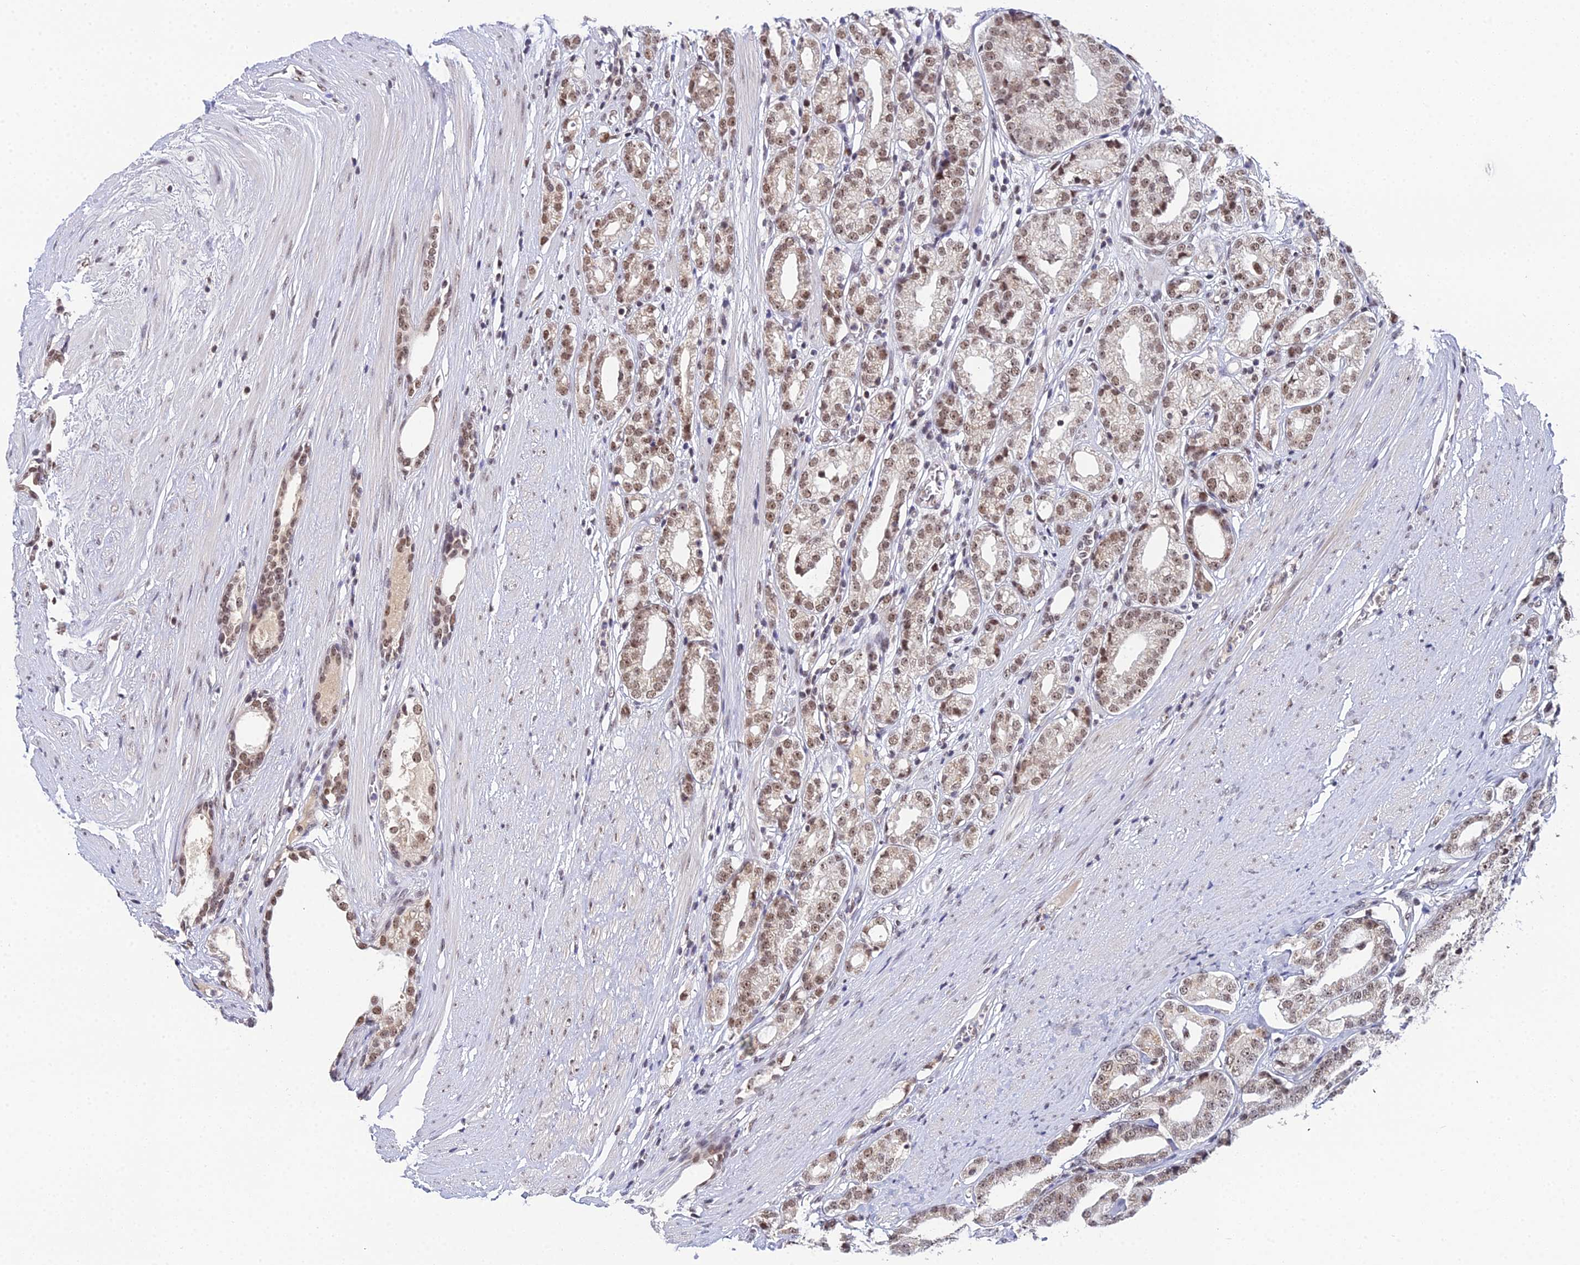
{"staining": {"intensity": "moderate", "quantity": ">75%", "location": "nuclear"}, "tissue": "prostate cancer", "cell_type": "Tumor cells", "image_type": "cancer", "snomed": [{"axis": "morphology", "description": "Adenocarcinoma, High grade"}, {"axis": "topography", "description": "Prostate"}], "caption": "Protein analysis of prostate adenocarcinoma (high-grade) tissue exhibits moderate nuclear staining in approximately >75% of tumor cells. Ihc stains the protein of interest in brown and the nuclei are stained blue.", "gene": "EXOSC3", "patient": {"sex": "male", "age": 69}}